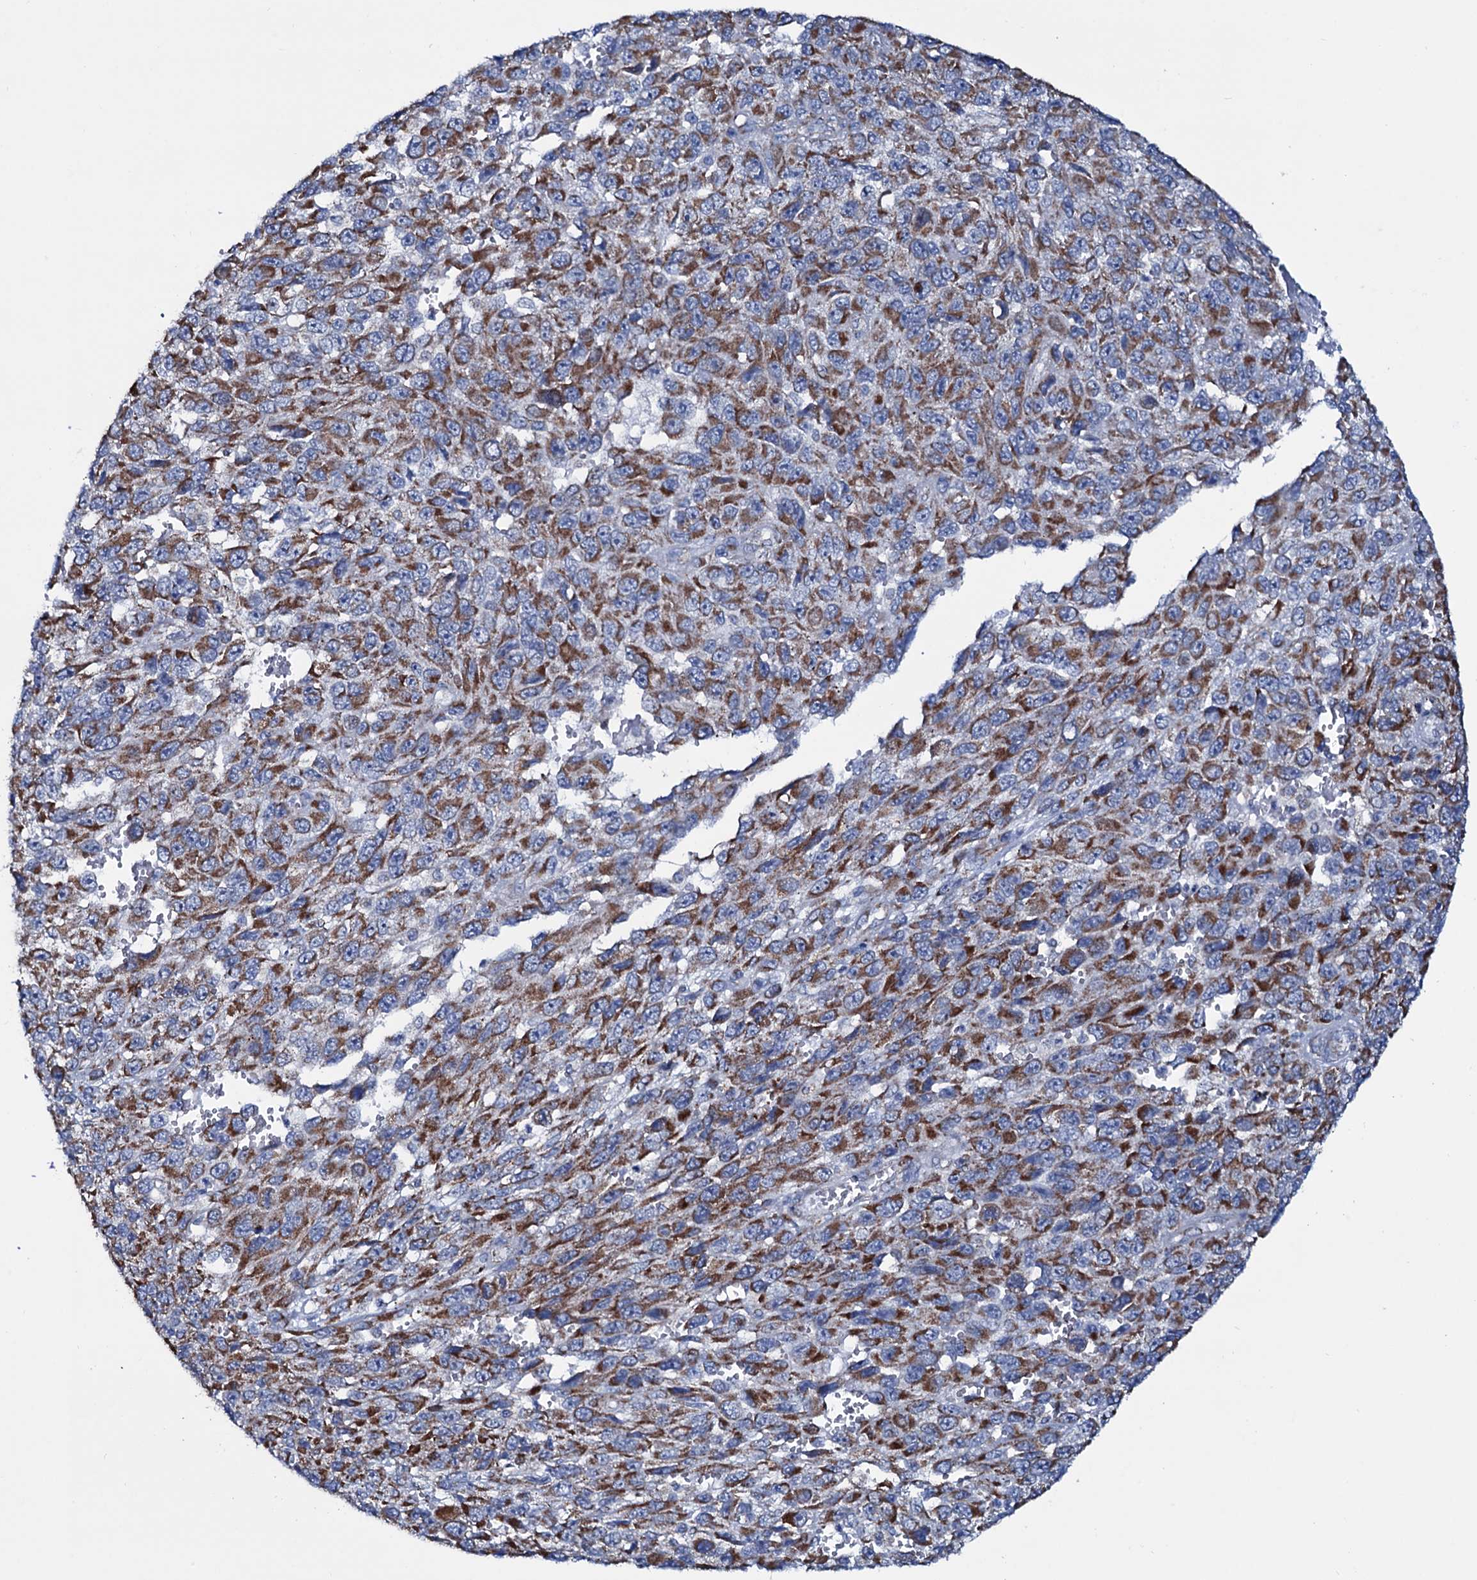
{"staining": {"intensity": "strong", "quantity": ">75%", "location": "cytoplasmic/membranous"}, "tissue": "melanoma", "cell_type": "Tumor cells", "image_type": "cancer", "snomed": [{"axis": "morphology", "description": "Normal tissue, NOS"}, {"axis": "morphology", "description": "Malignant melanoma, NOS"}, {"axis": "topography", "description": "Skin"}], "caption": "IHC histopathology image of neoplastic tissue: malignant melanoma stained using immunohistochemistry exhibits high levels of strong protein expression localized specifically in the cytoplasmic/membranous of tumor cells, appearing as a cytoplasmic/membranous brown color.", "gene": "MRPS35", "patient": {"sex": "female", "age": 96}}